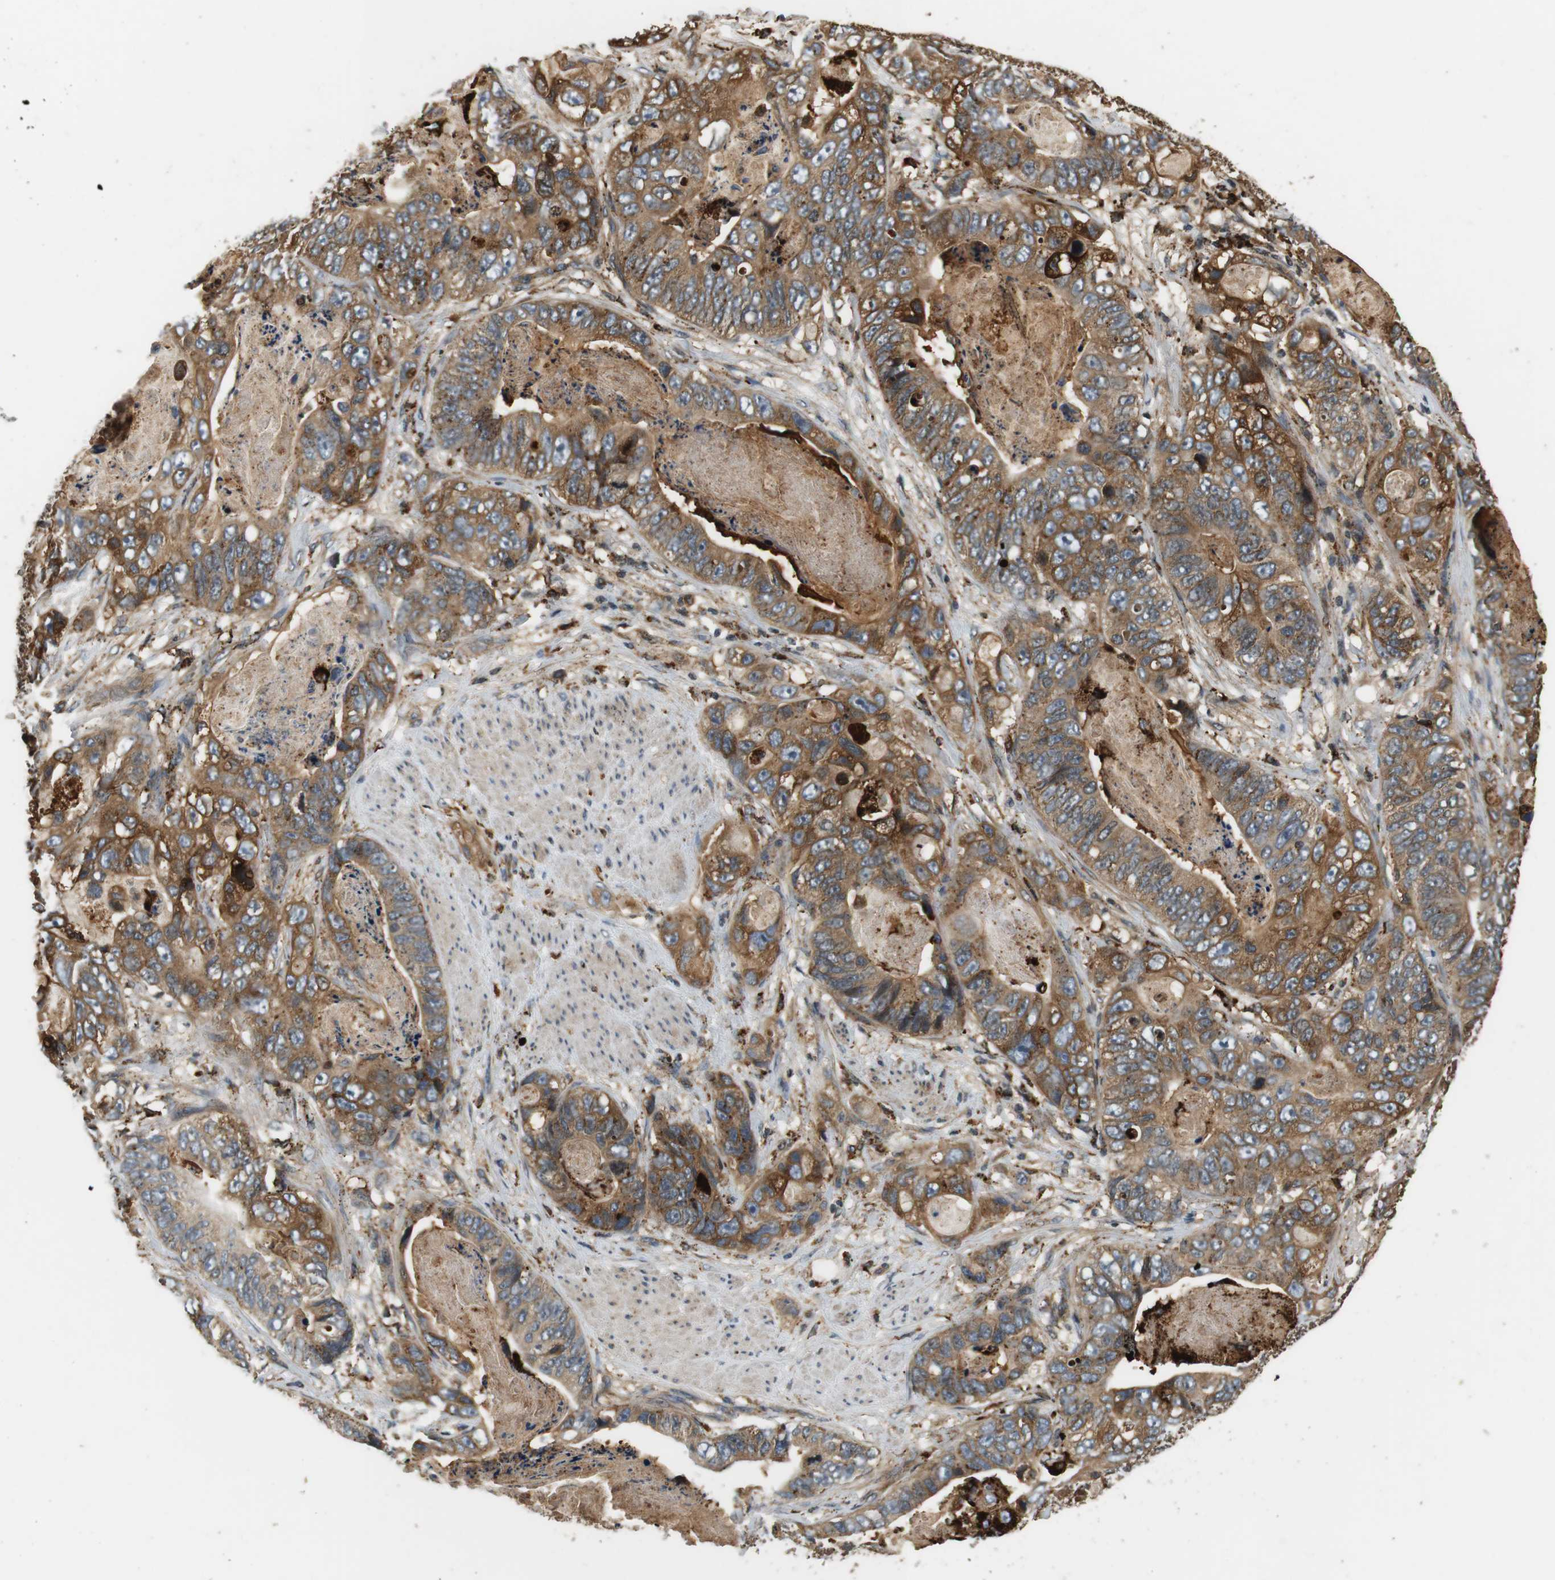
{"staining": {"intensity": "moderate", "quantity": ">75%", "location": "cytoplasmic/membranous"}, "tissue": "stomach cancer", "cell_type": "Tumor cells", "image_type": "cancer", "snomed": [{"axis": "morphology", "description": "Adenocarcinoma, NOS"}, {"axis": "topography", "description": "Stomach"}], "caption": "IHC photomicrograph of neoplastic tissue: human stomach adenocarcinoma stained using immunohistochemistry displays medium levels of moderate protein expression localized specifically in the cytoplasmic/membranous of tumor cells, appearing as a cytoplasmic/membranous brown color.", "gene": "TXNRD1", "patient": {"sex": "female", "age": 89}}